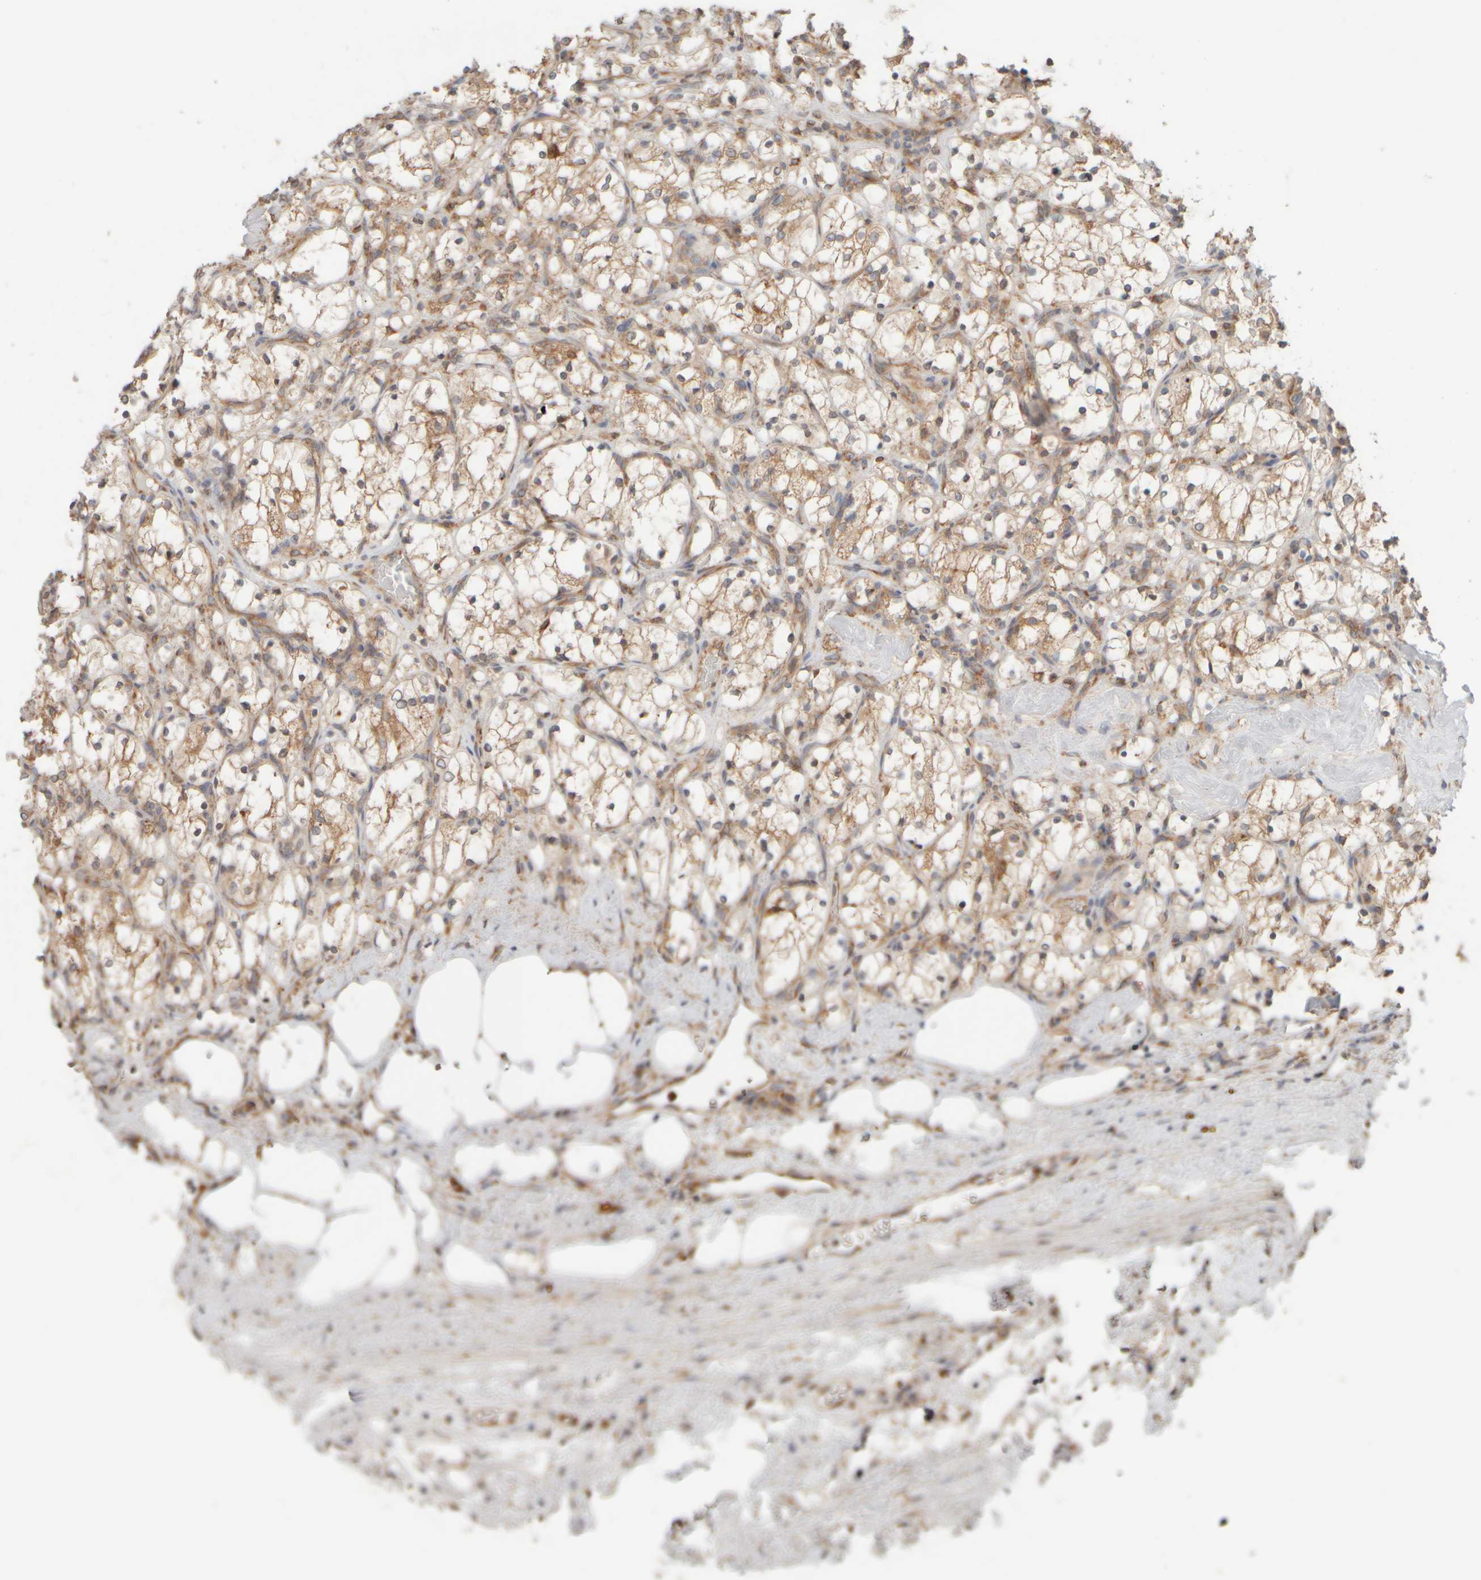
{"staining": {"intensity": "weak", "quantity": "25%-75%", "location": "cytoplasmic/membranous"}, "tissue": "renal cancer", "cell_type": "Tumor cells", "image_type": "cancer", "snomed": [{"axis": "morphology", "description": "Adenocarcinoma, NOS"}, {"axis": "topography", "description": "Kidney"}], "caption": "DAB immunohistochemical staining of adenocarcinoma (renal) reveals weak cytoplasmic/membranous protein expression in about 25%-75% of tumor cells.", "gene": "EIF2B3", "patient": {"sex": "female", "age": 69}}